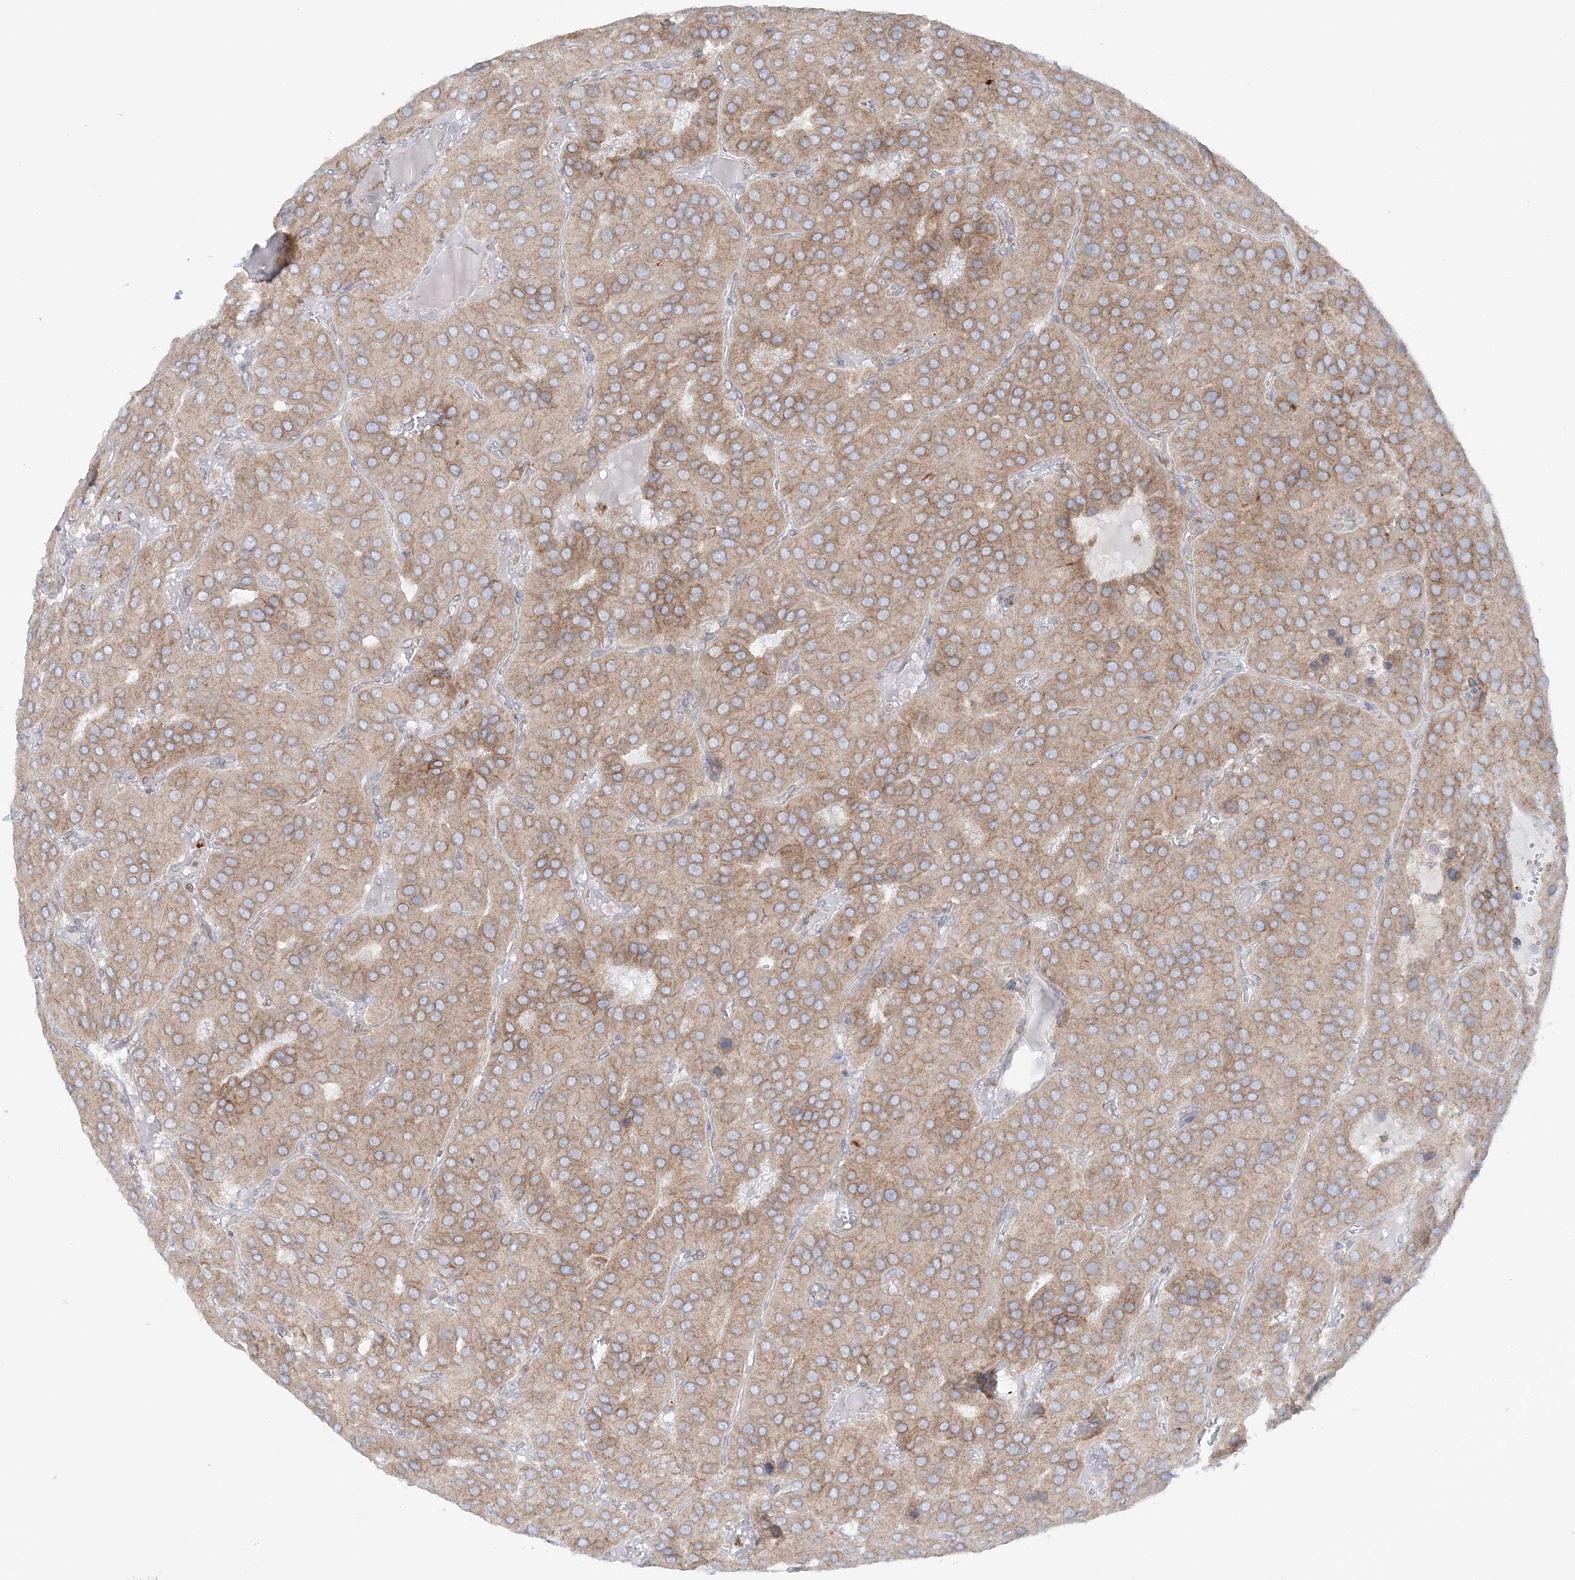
{"staining": {"intensity": "weak", "quantity": ">75%", "location": "cytoplasmic/membranous"}, "tissue": "parathyroid gland", "cell_type": "Glandular cells", "image_type": "normal", "snomed": [{"axis": "morphology", "description": "Normal tissue, NOS"}, {"axis": "morphology", "description": "Adenoma, NOS"}, {"axis": "topography", "description": "Parathyroid gland"}], "caption": "Brown immunohistochemical staining in normal human parathyroid gland demonstrates weak cytoplasmic/membranous expression in about >75% of glandular cells. The staining is performed using DAB (3,3'-diaminobenzidine) brown chromogen to label protein expression. The nuclei are counter-stained blue using hematoxylin.", "gene": "TMED10", "patient": {"sex": "female", "age": 86}}